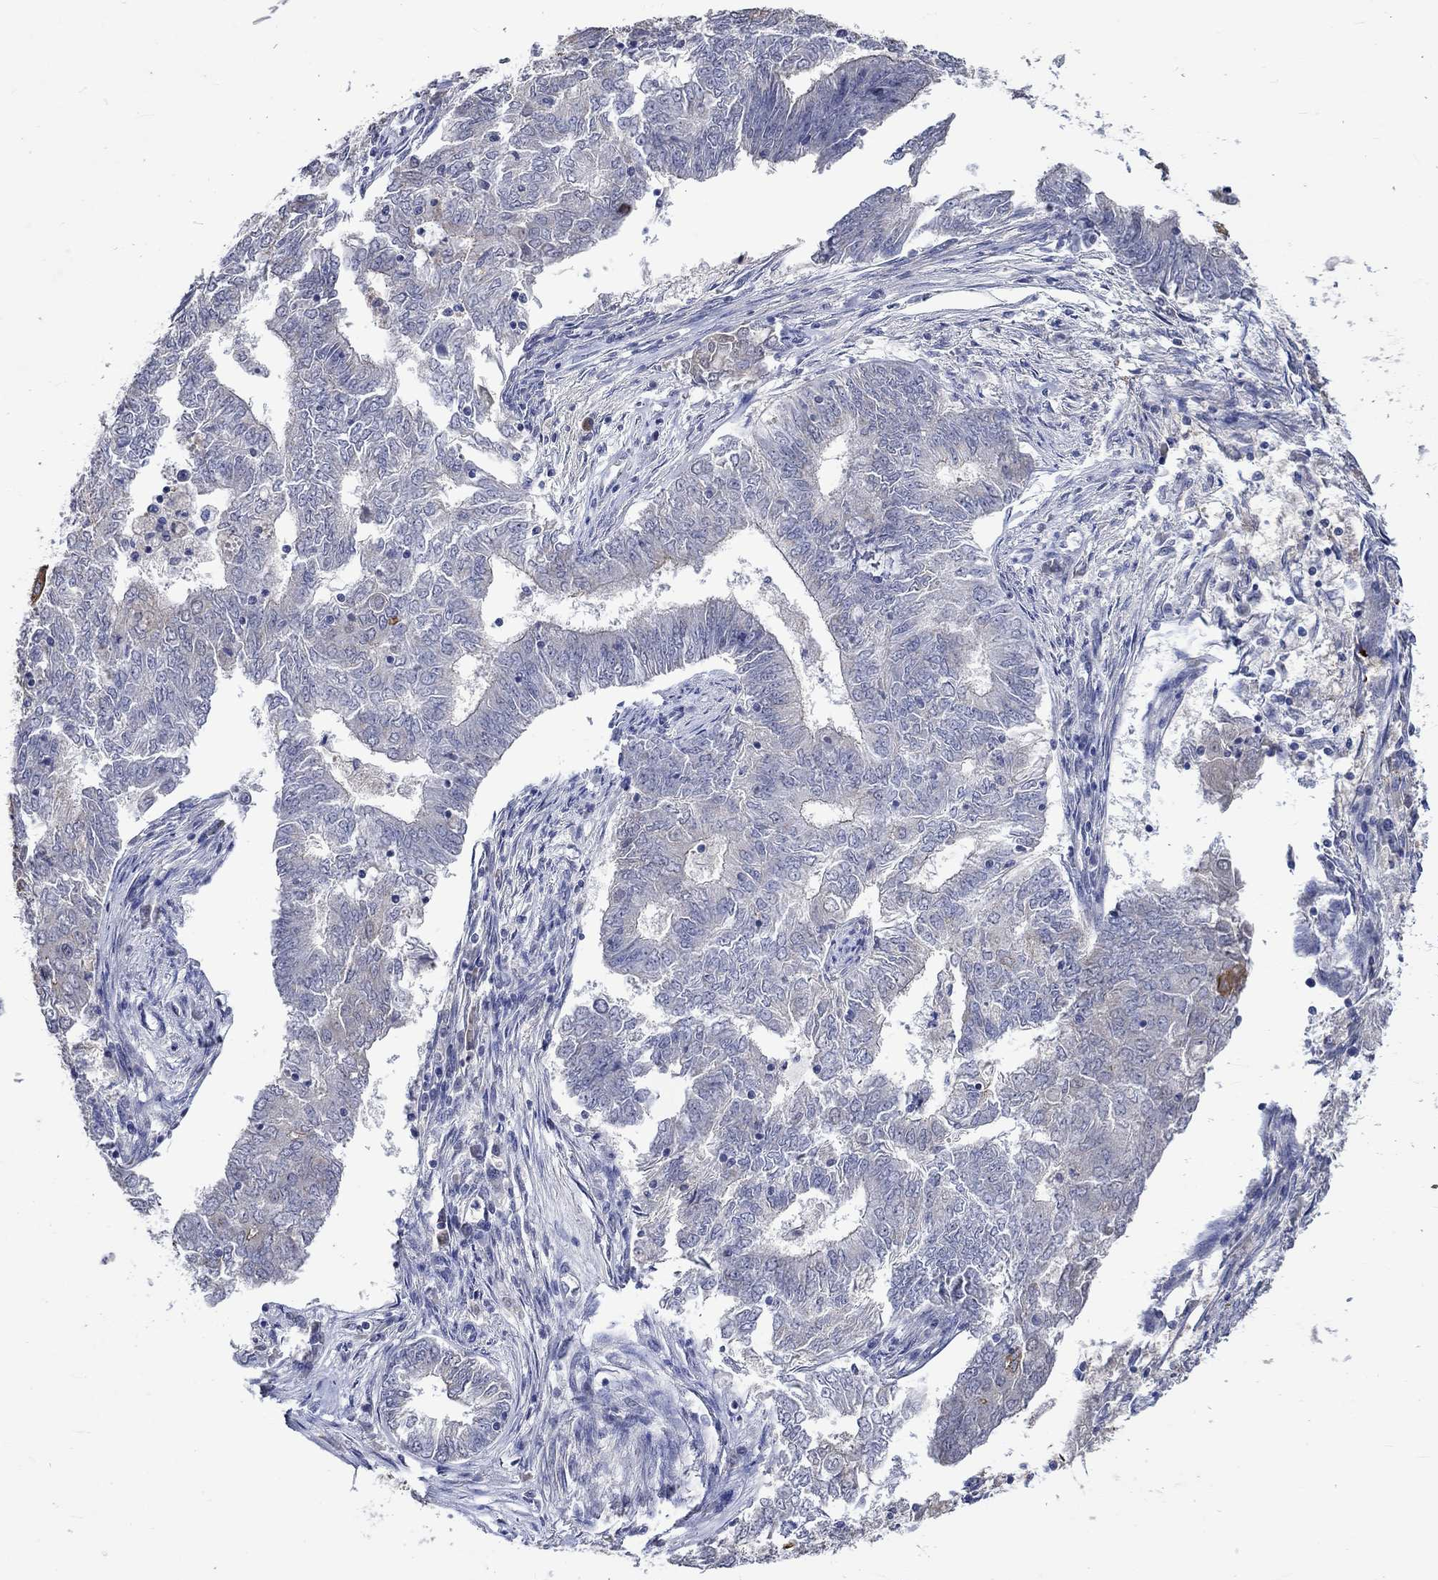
{"staining": {"intensity": "negative", "quantity": "none", "location": "none"}, "tissue": "endometrial cancer", "cell_type": "Tumor cells", "image_type": "cancer", "snomed": [{"axis": "morphology", "description": "Adenocarcinoma, NOS"}, {"axis": "topography", "description": "Endometrium"}], "caption": "This is an immunohistochemistry photomicrograph of endometrial cancer (adenocarcinoma). There is no positivity in tumor cells.", "gene": "DDX3Y", "patient": {"sex": "female", "age": 62}}